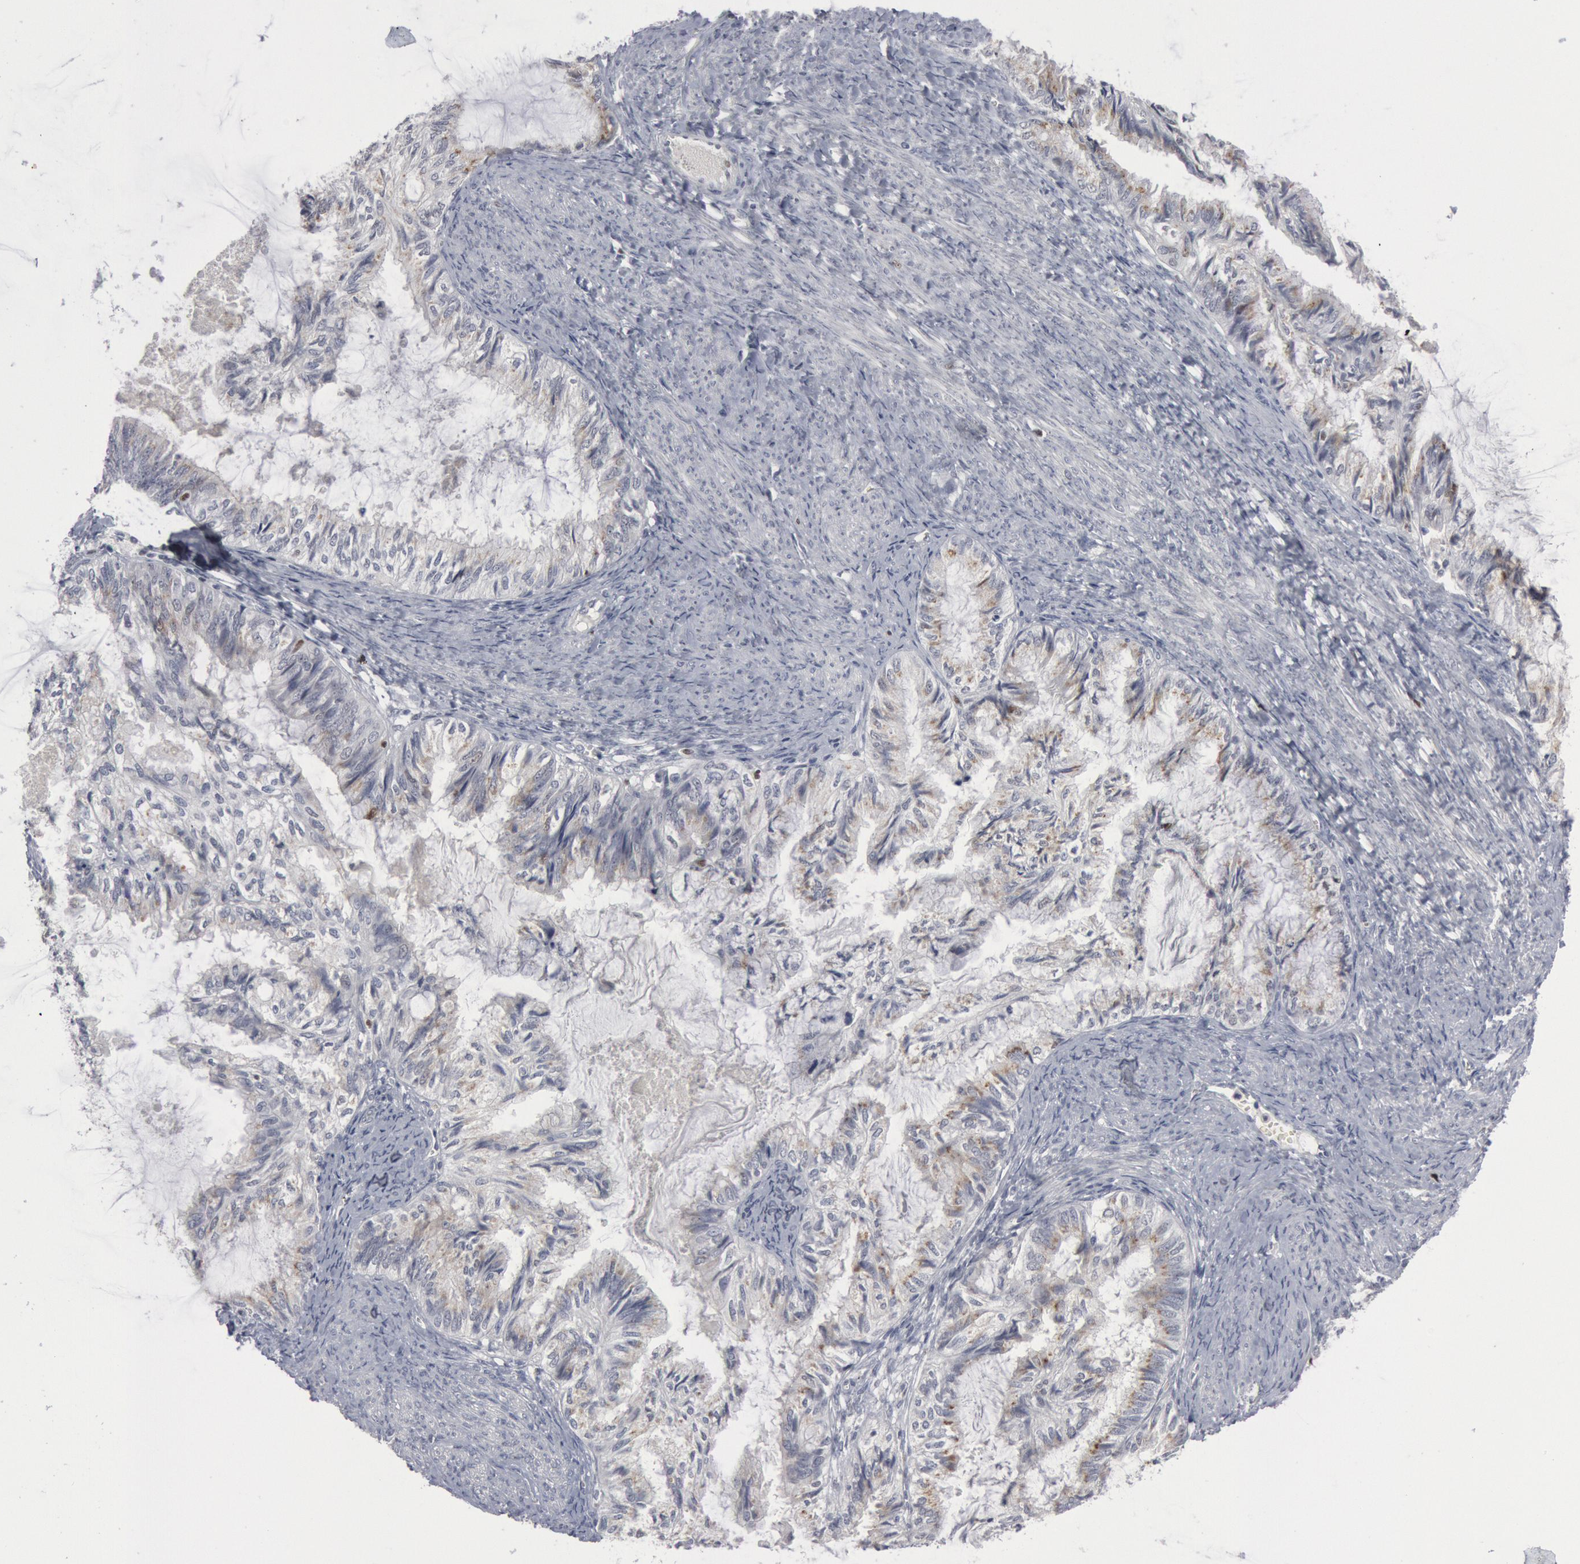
{"staining": {"intensity": "negative", "quantity": "none", "location": "none"}, "tissue": "endometrial cancer", "cell_type": "Tumor cells", "image_type": "cancer", "snomed": [{"axis": "morphology", "description": "Adenocarcinoma, NOS"}, {"axis": "topography", "description": "Endometrium"}], "caption": "The image exhibits no staining of tumor cells in endometrial adenocarcinoma.", "gene": "WDHD1", "patient": {"sex": "female", "age": 86}}